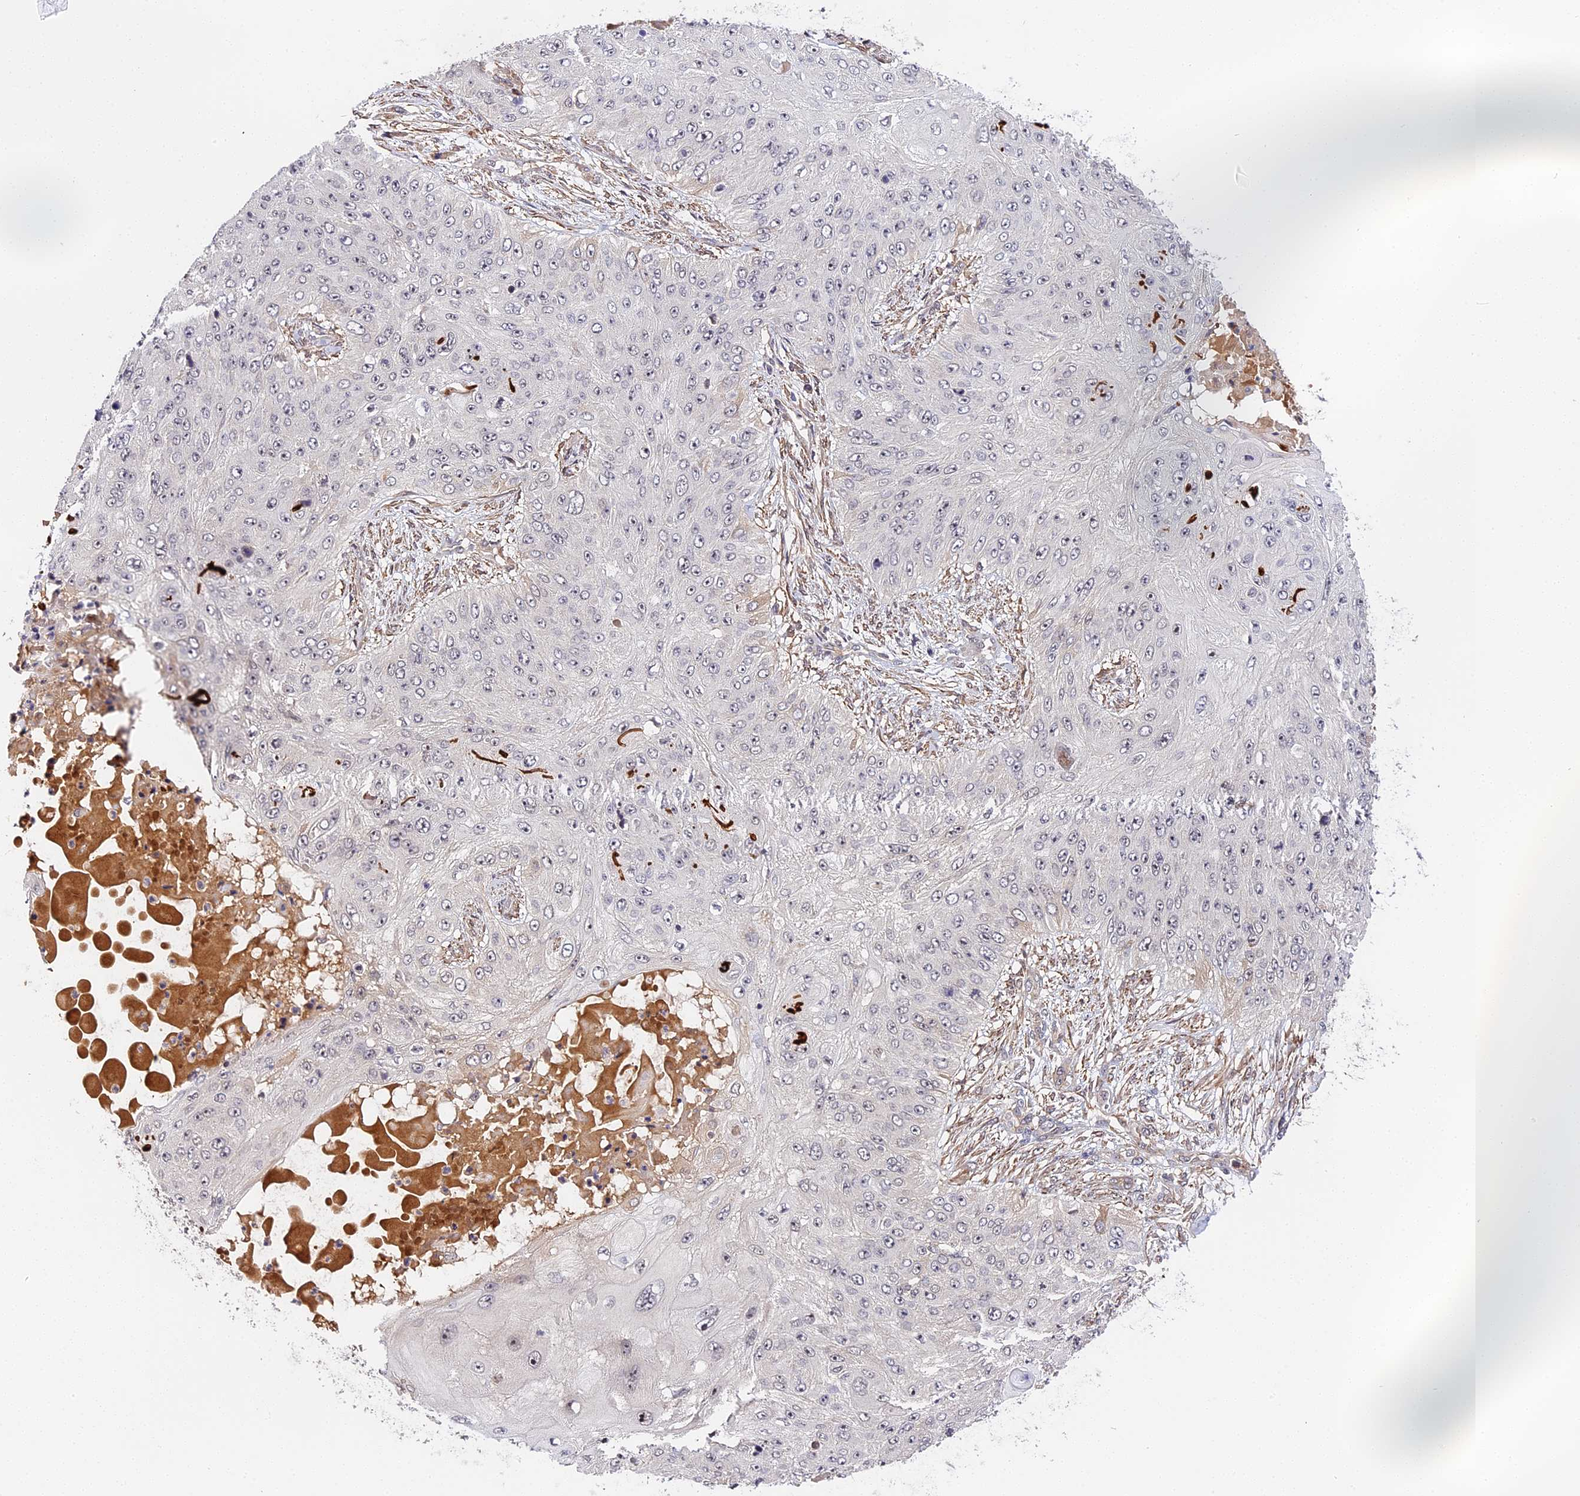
{"staining": {"intensity": "negative", "quantity": "none", "location": "none"}, "tissue": "skin cancer", "cell_type": "Tumor cells", "image_type": "cancer", "snomed": [{"axis": "morphology", "description": "Squamous cell carcinoma, NOS"}, {"axis": "topography", "description": "Skin"}], "caption": "High magnification brightfield microscopy of skin squamous cell carcinoma stained with DAB (brown) and counterstained with hematoxylin (blue): tumor cells show no significant staining.", "gene": "IMPACT", "patient": {"sex": "female", "age": 80}}